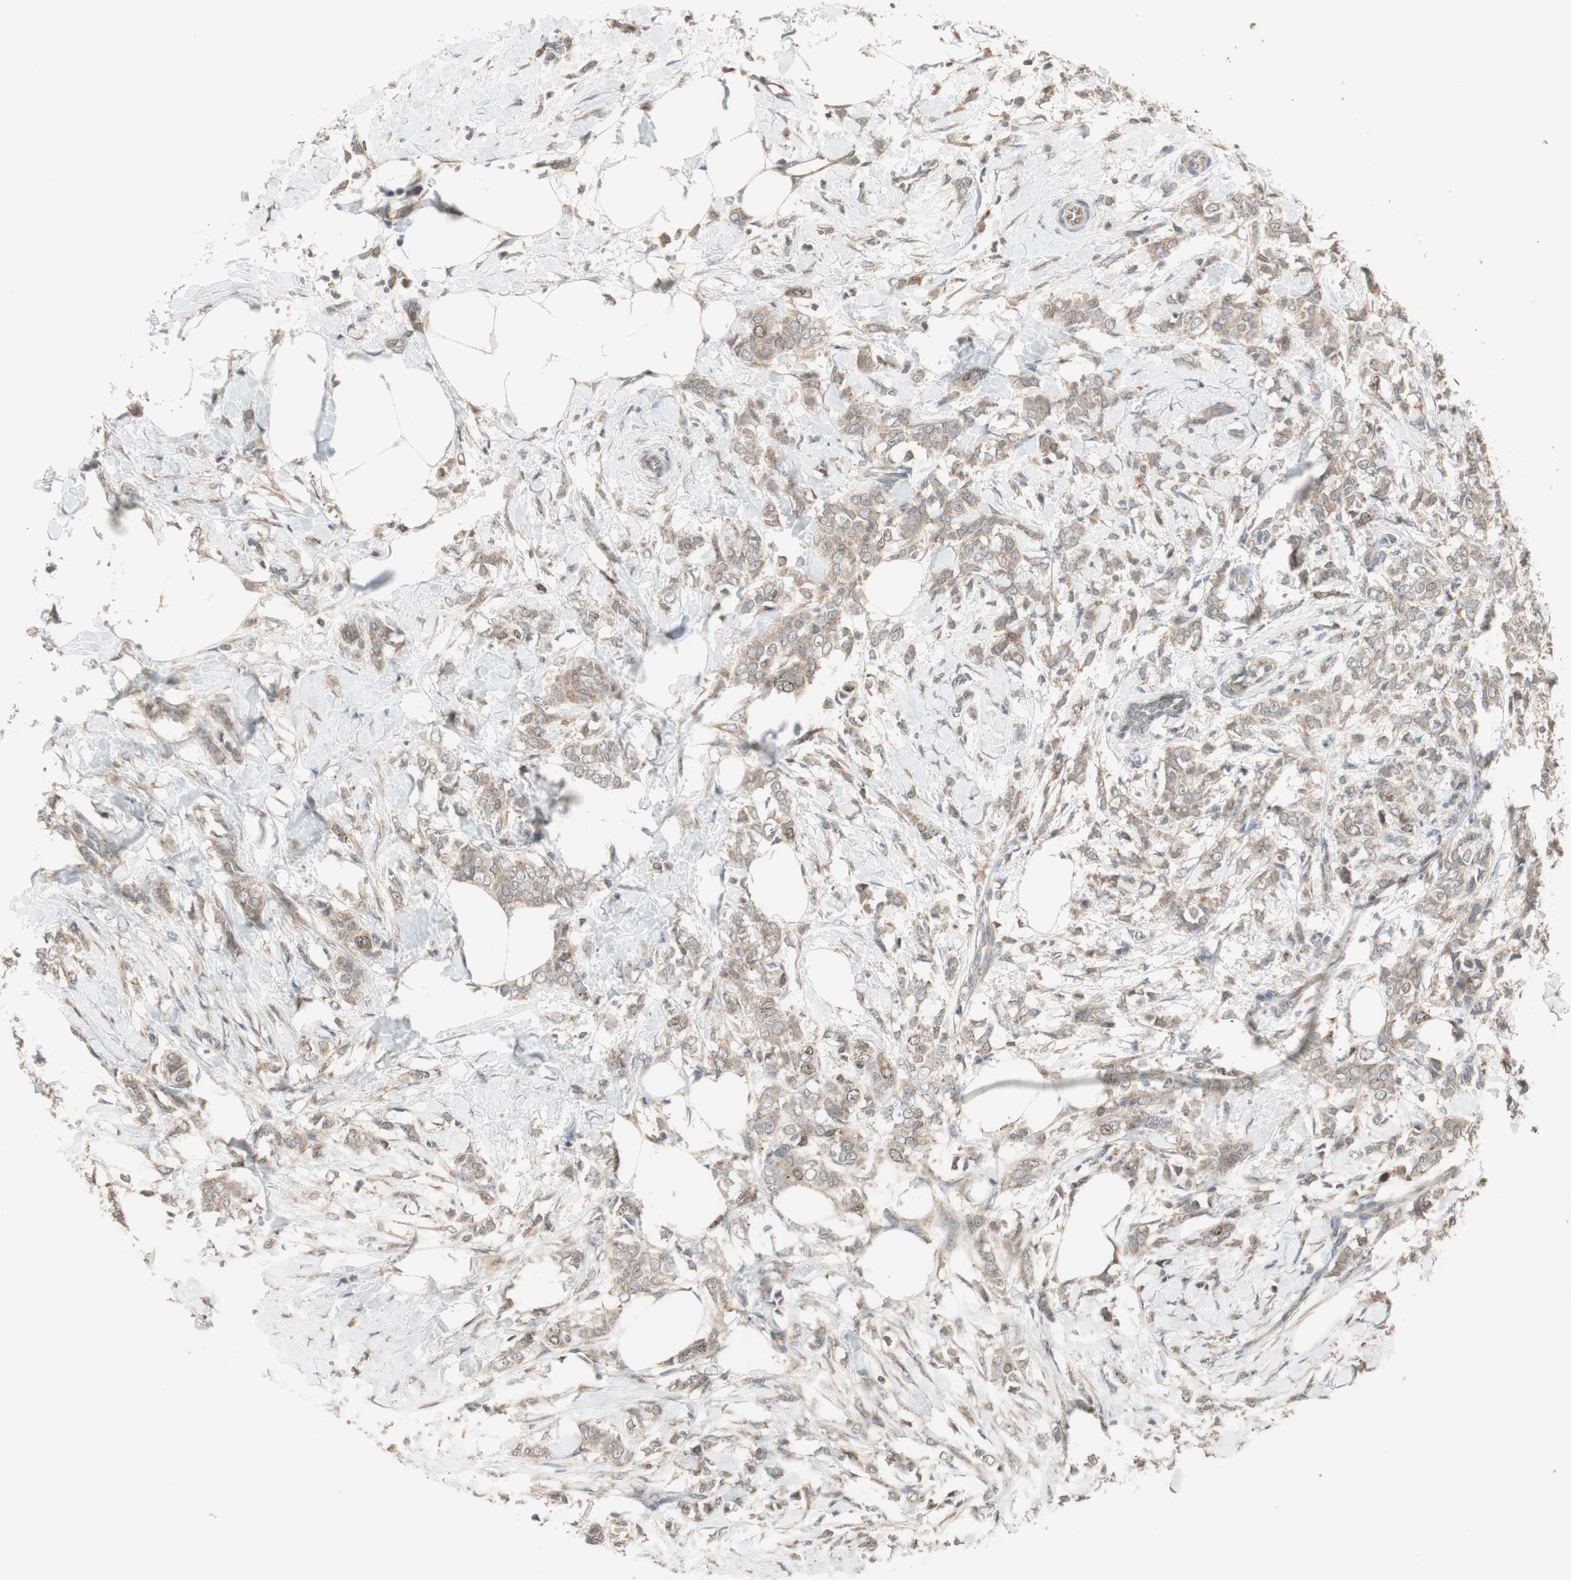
{"staining": {"intensity": "weak", "quantity": ">75%", "location": "cytoplasmic/membranous"}, "tissue": "breast cancer", "cell_type": "Tumor cells", "image_type": "cancer", "snomed": [{"axis": "morphology", "description": "Lobular carcinoma, in situ"}, {"axis": "morphology", "description": "Lobular carcinoma"}, {"axis": "topography", "description": "Breast"}], "caption": "A high-resolution micrograph shows immunohistochemistry staining of lobular carcinoma in situ (breast), which demonstrates weak cytoplasmic/membranous staining in approximately >75% of tumor cells.", "gene": "ATP6AP2", "patient": {"sex": "female", "age": 41}}